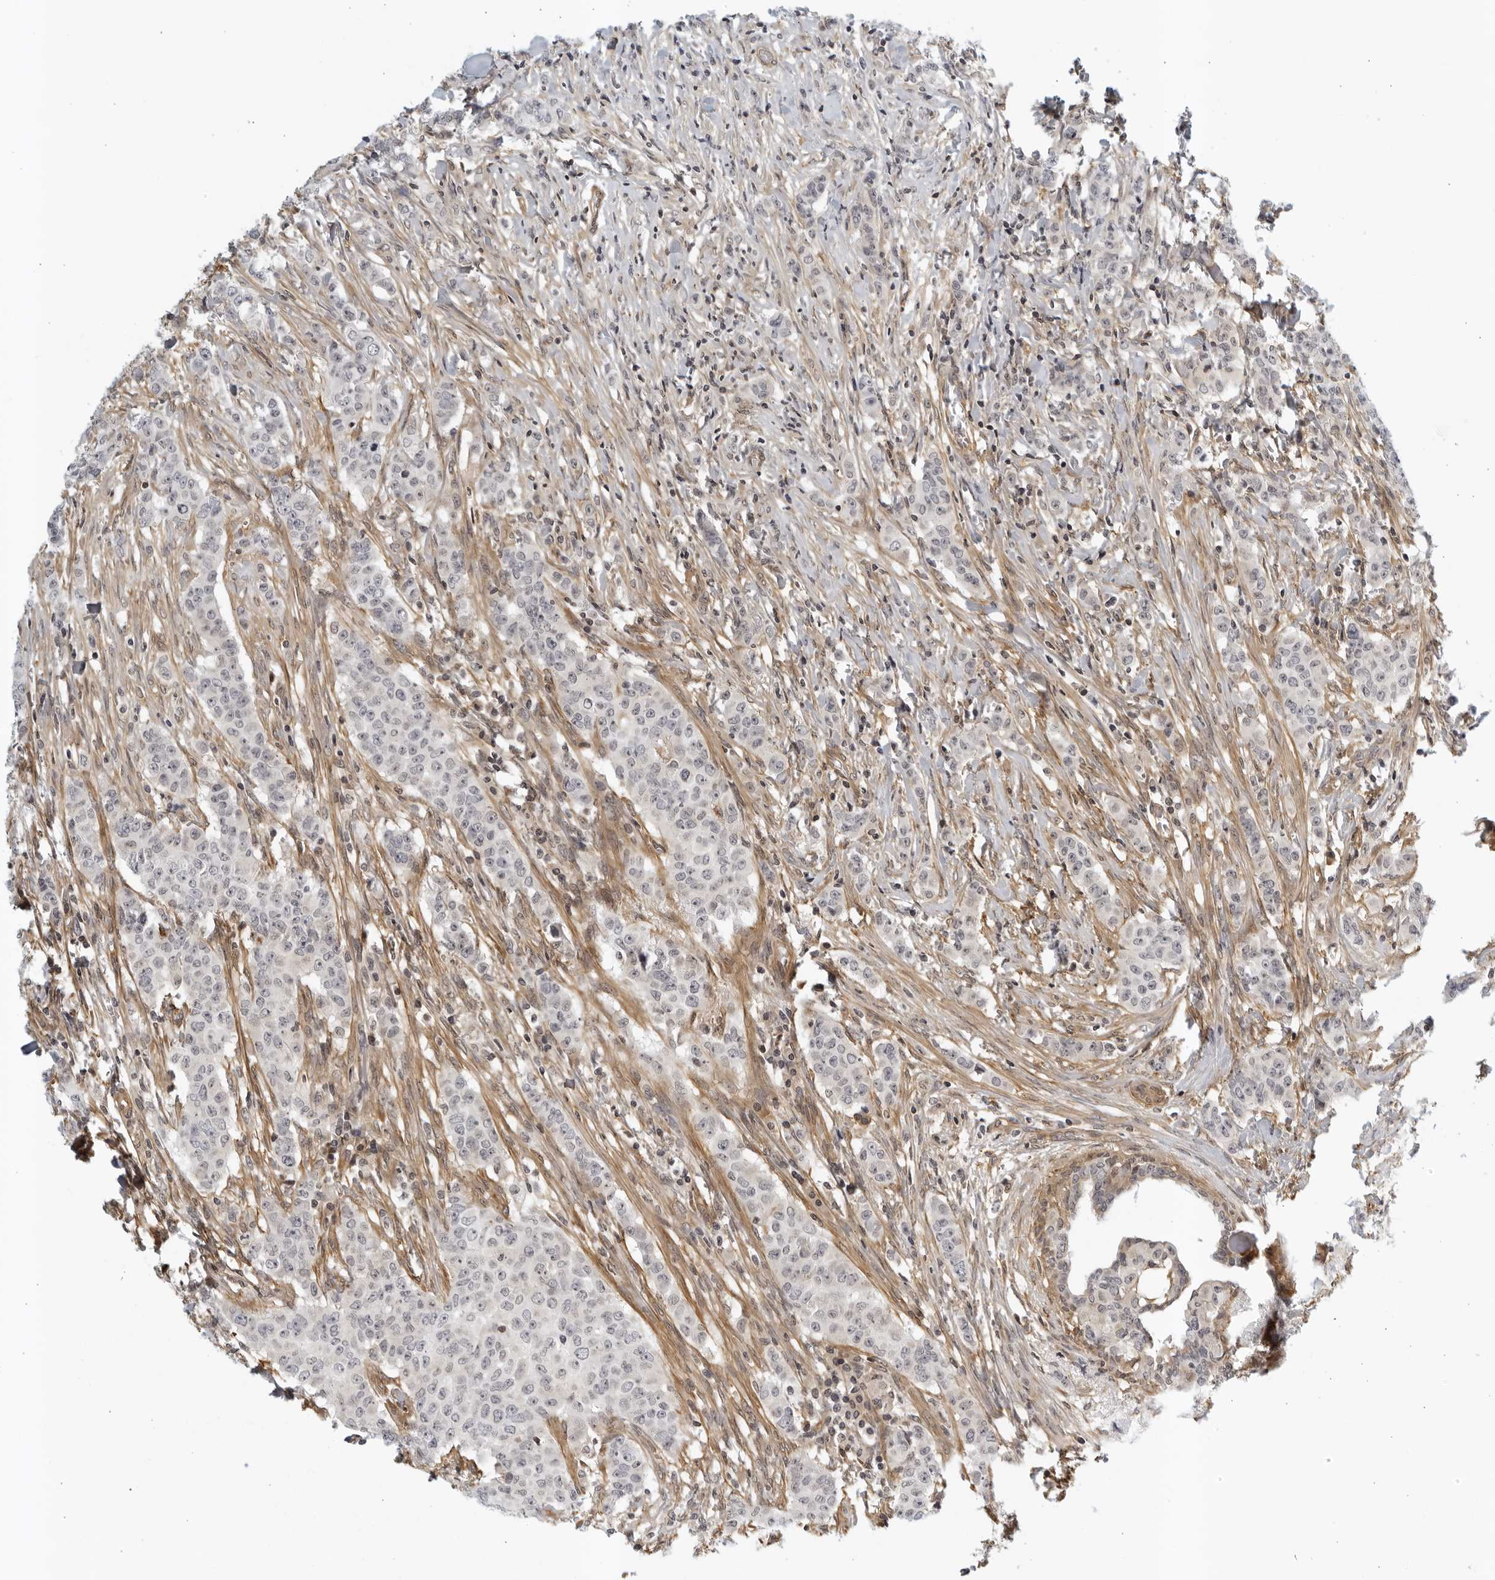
{"staining": {"intensity": "negative", "quantity": "none", "location": "none"}, "tissue": "breast cancer", "cell_type": "Tumor cells", "image_type": "cancer", "snomed": [{"axis": "morphology", "description": "Duct carcinoma"}, {"axis": "topography", "description": "Breast"}], "caption": "There is no significant staining in tumor cells of breast cancer.", "gene": "SERTAD4", "patient": {"sex": "female", "age": 40}}